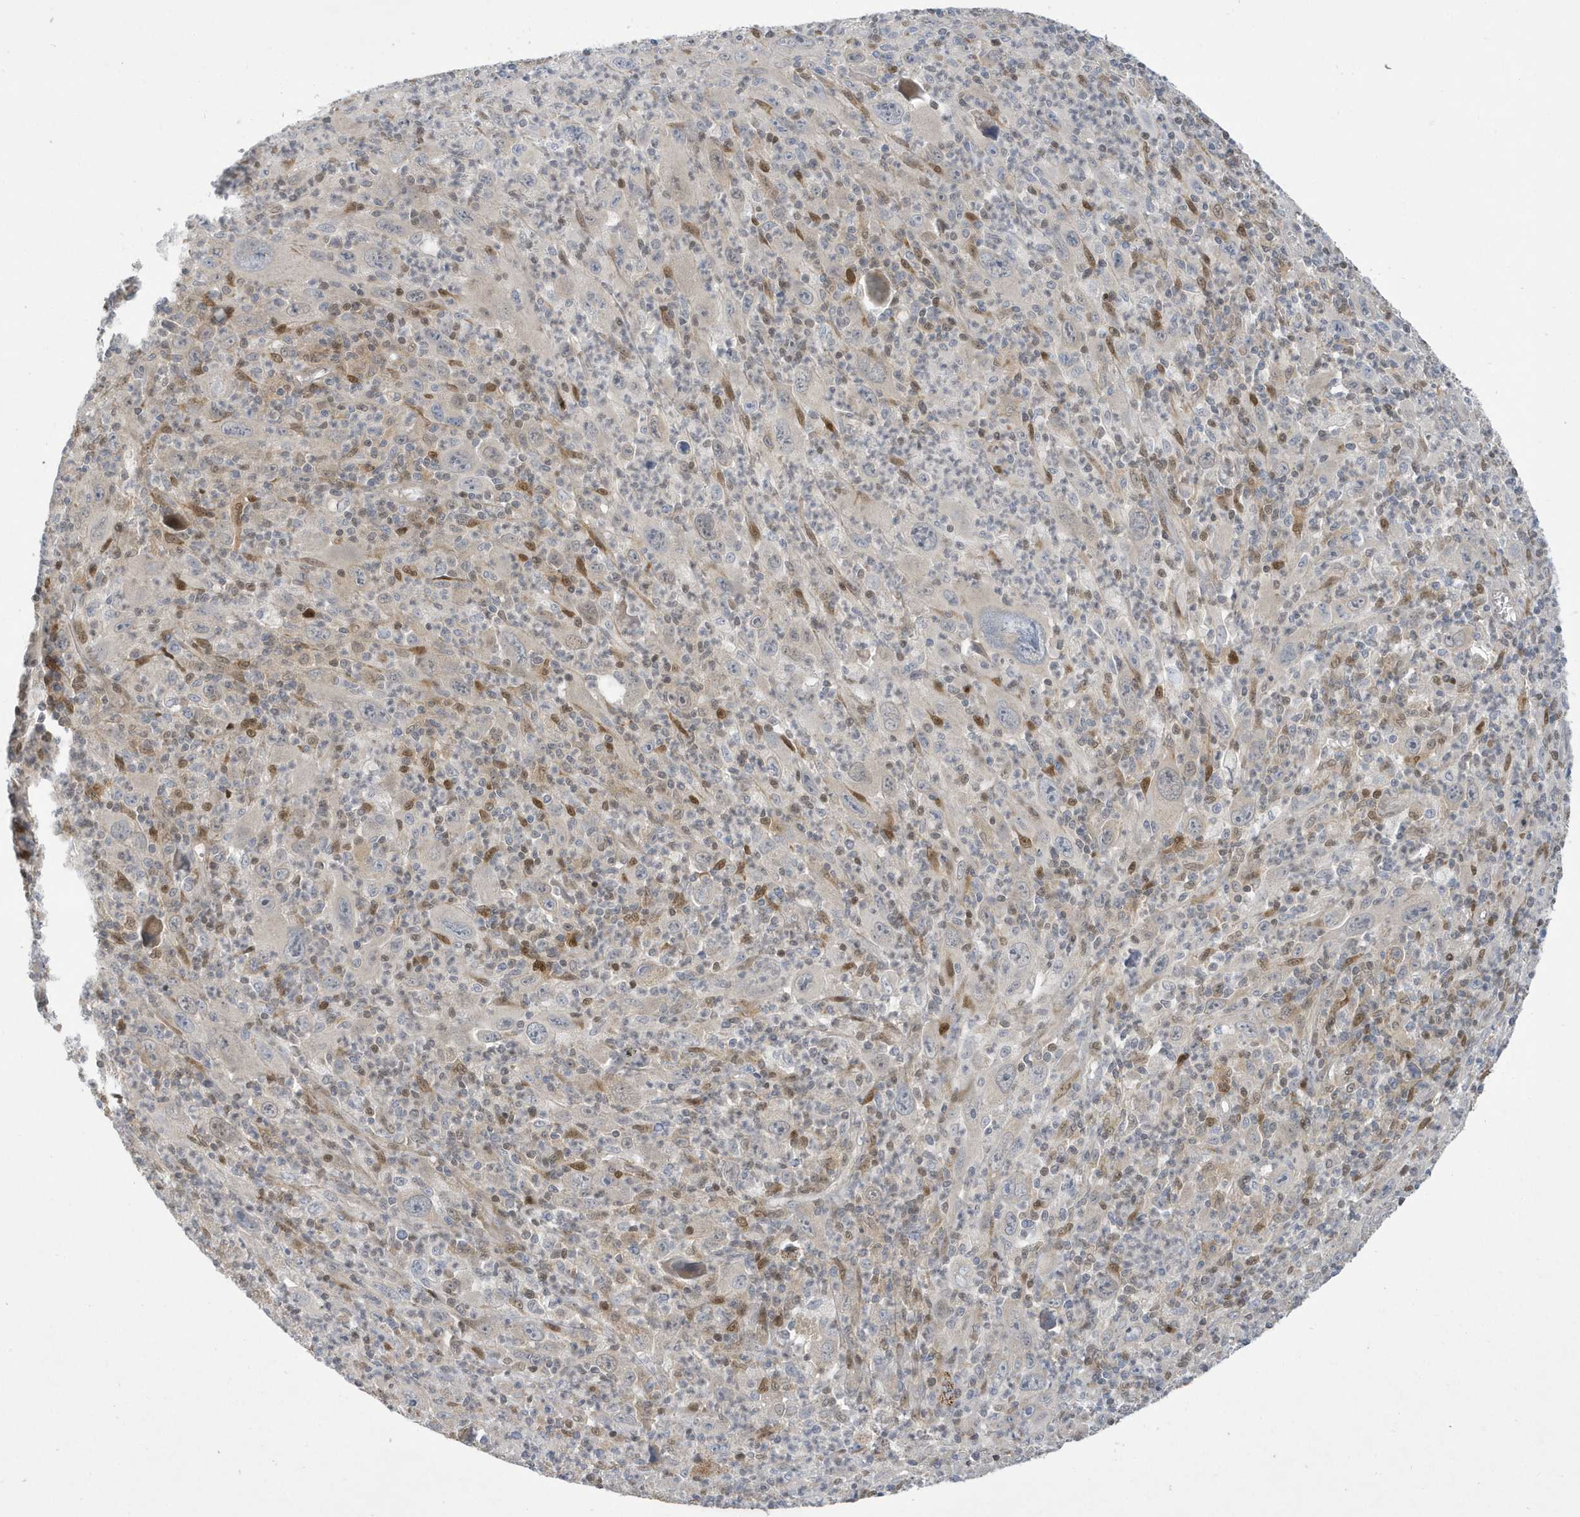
{"staining": {"intensity": "negative", "quantity": "none", "location": "none"}, "tissue": "melanoma", "cell_type": "Tumor cells", "image_type": "cancer", "snomed": [{"axis": "morphology", "description": "Malignant melanoma, Metastatic site"}, {"axis": "topography", "description": "Skin"}], "caption": "Immunohistochemistry of melanoma exhibits no expression in tumor cells. (Stains: DAB (3,3'-diaminobenzidine) immunohistochemistry with hematoxylin counter stain, Microscopy: brightfield microscopy at high magnification).", "gene": "NCOA7", "patient": {"sex": "female", "age": 56}}